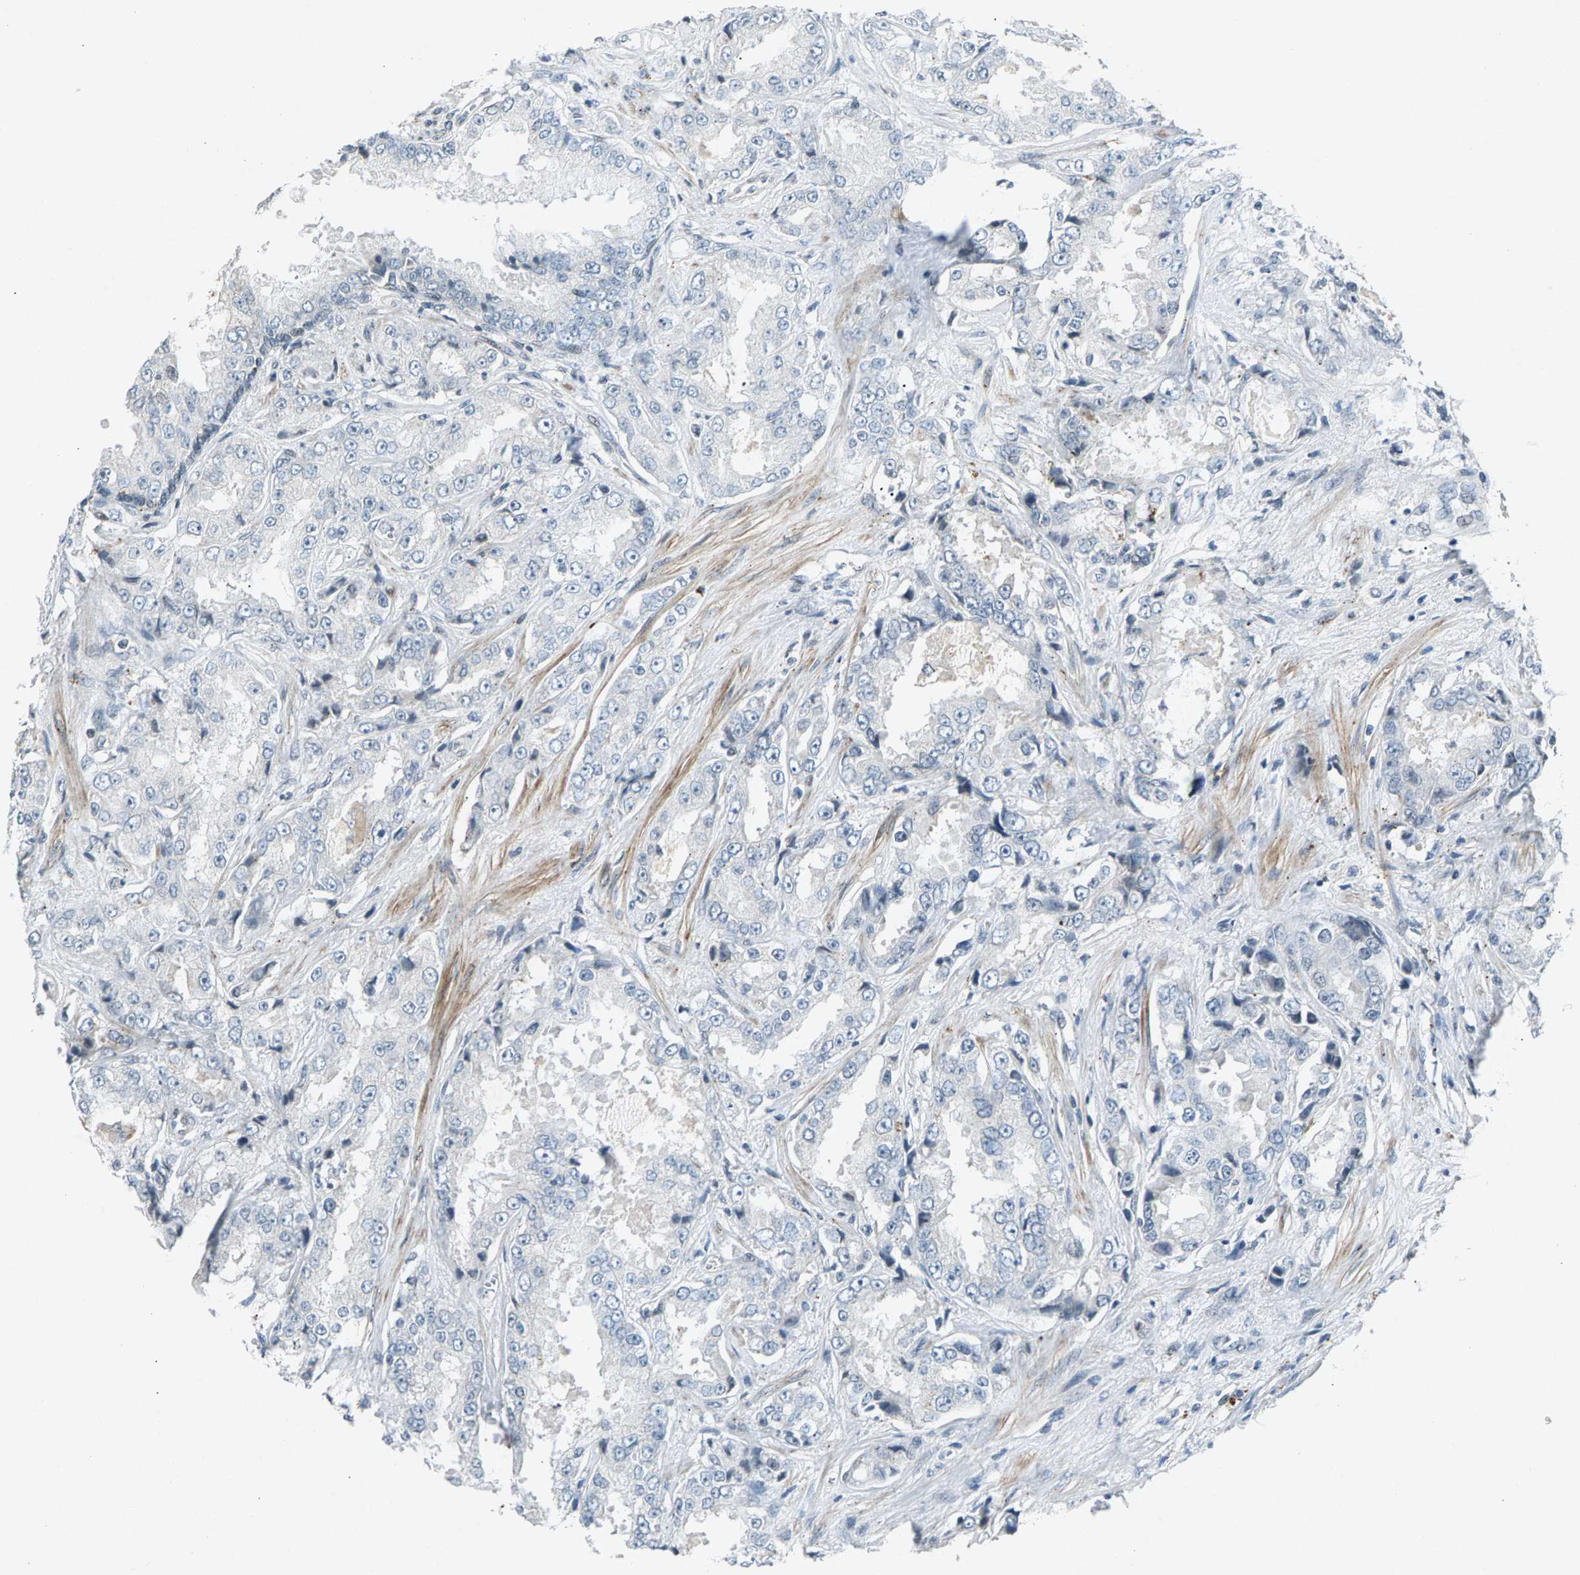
{"staining": {"intensity": "negative", "quantity": "none", "location": "none"}, "tissue": "prostate cancer", "cell_type": "Tumor cells", "image_type": "cancer", "snomed": [{"axis": "morphology", "description": "Adenocarcinoma, High grade"}, {"axis": "topography", "description": "Prostate"}], "caption": "High magnification brightfield microscopy of prostate adenocarcinoma (high-grade) stained with DAB (brown) and counterstained with hematoxylin (blue): tumor cells show no significant expression. Nuclei are stained in blue.", "gene": "ZPR1", "patient": {"sex": "male", "age": 73}}